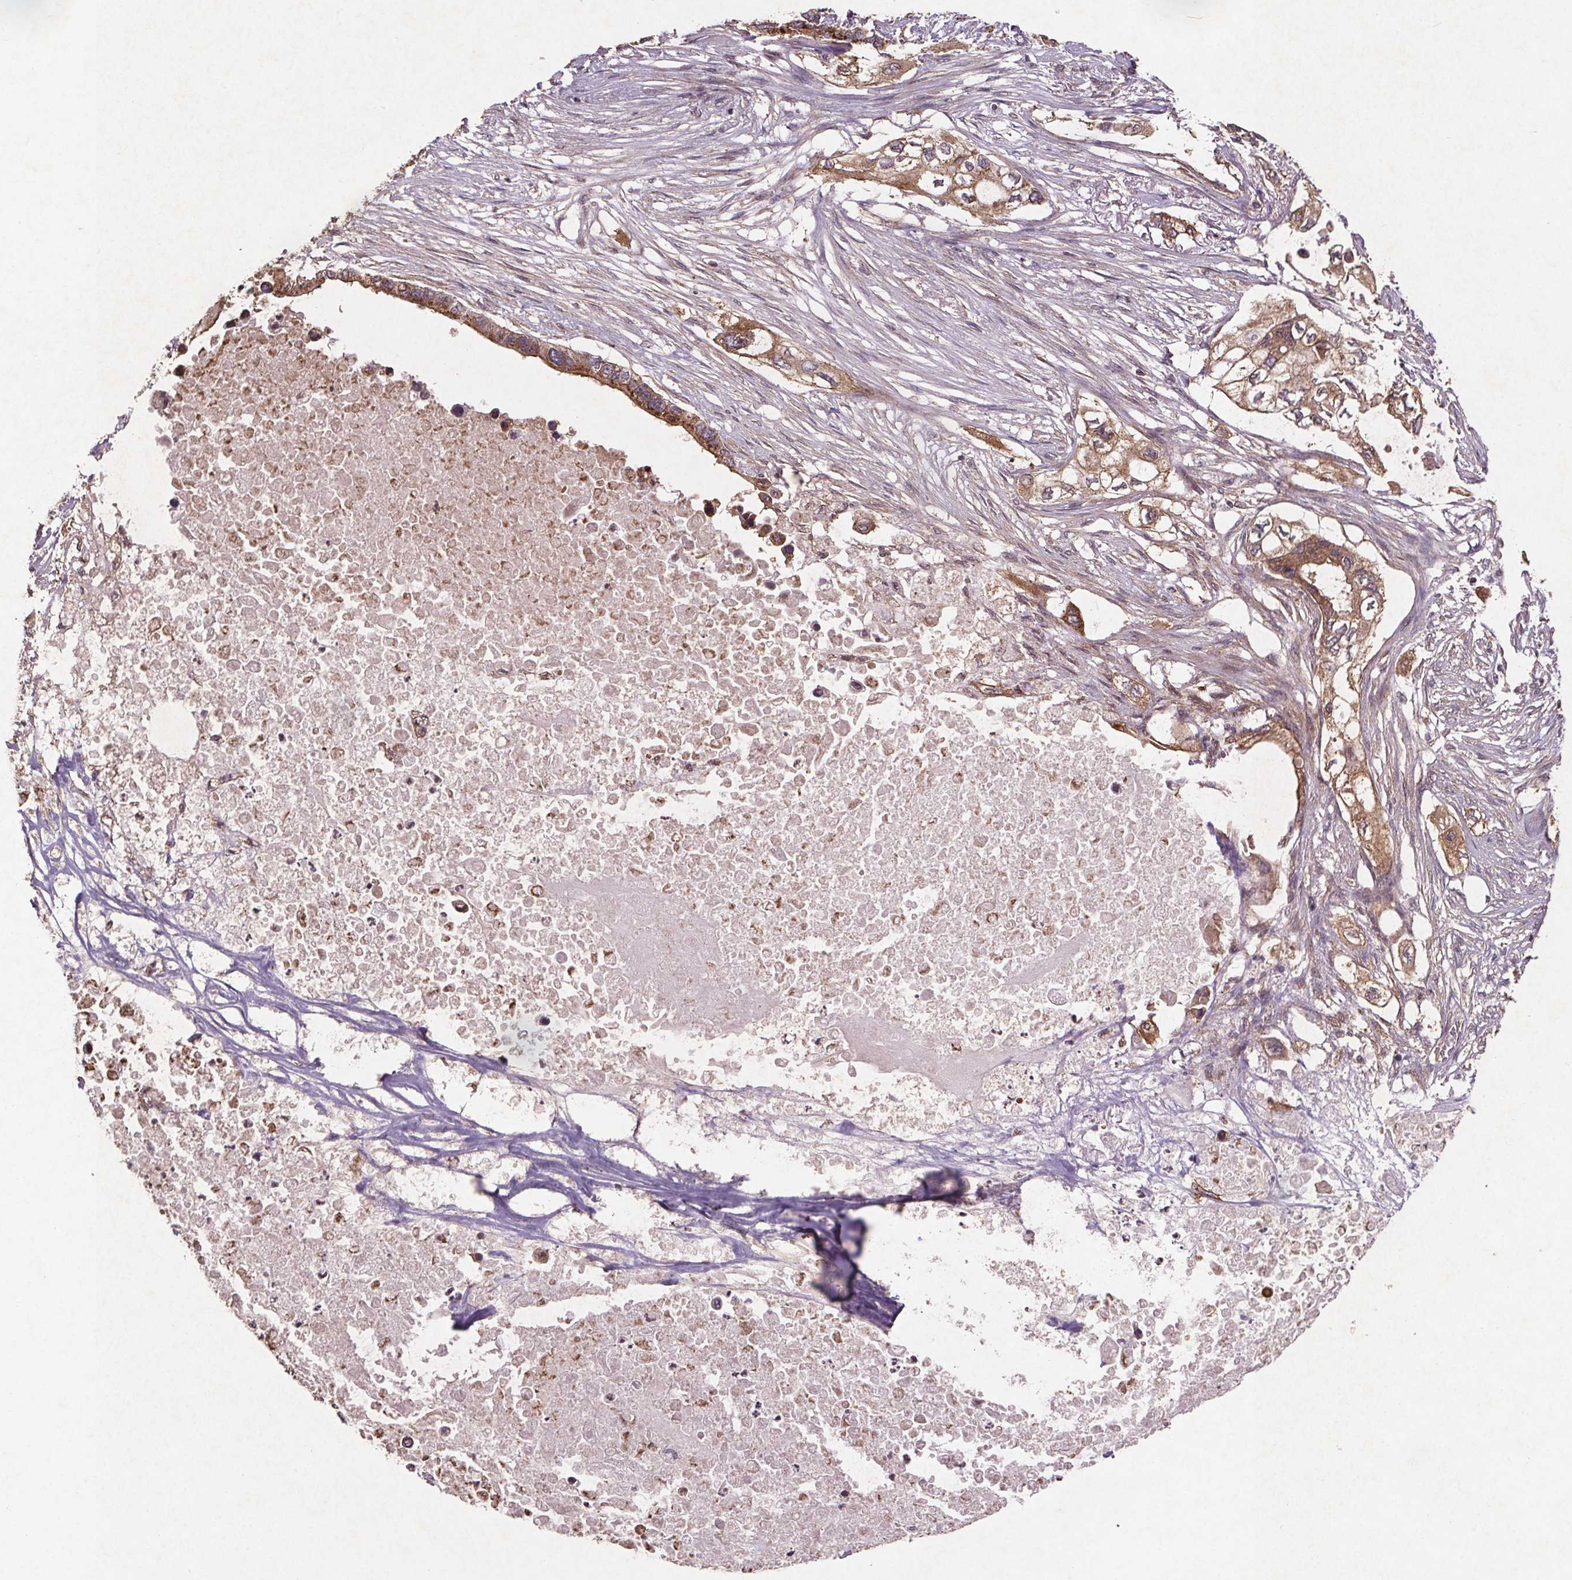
{"staining": {"intensity": "moderate", "quantity": ">75%", "location": "cytoplasmic/membranous"}, "tissue": "pancreatic cancer", "cell_type": "Tumor cells", "image_type": "cancer", "snomed": [{"axis": "morphology", "description": "Adenocarcinoma, NOS"}, {"axis": "topography", "description": "Pancreas"}], "caption": "Immunohistochemistry (IHC) micrograph of neoplastic tissue: pancreatic adenocarcinoma stained using immunohistochemistry reveals medium levels of moderate protein expression localized specifically in the cytoplasmic/membranous of tumor cells, appearing as a cytoplasmic/membranous brown color.", "gene": "STRN3", "patient": {"sex": "female", "age": 63}}